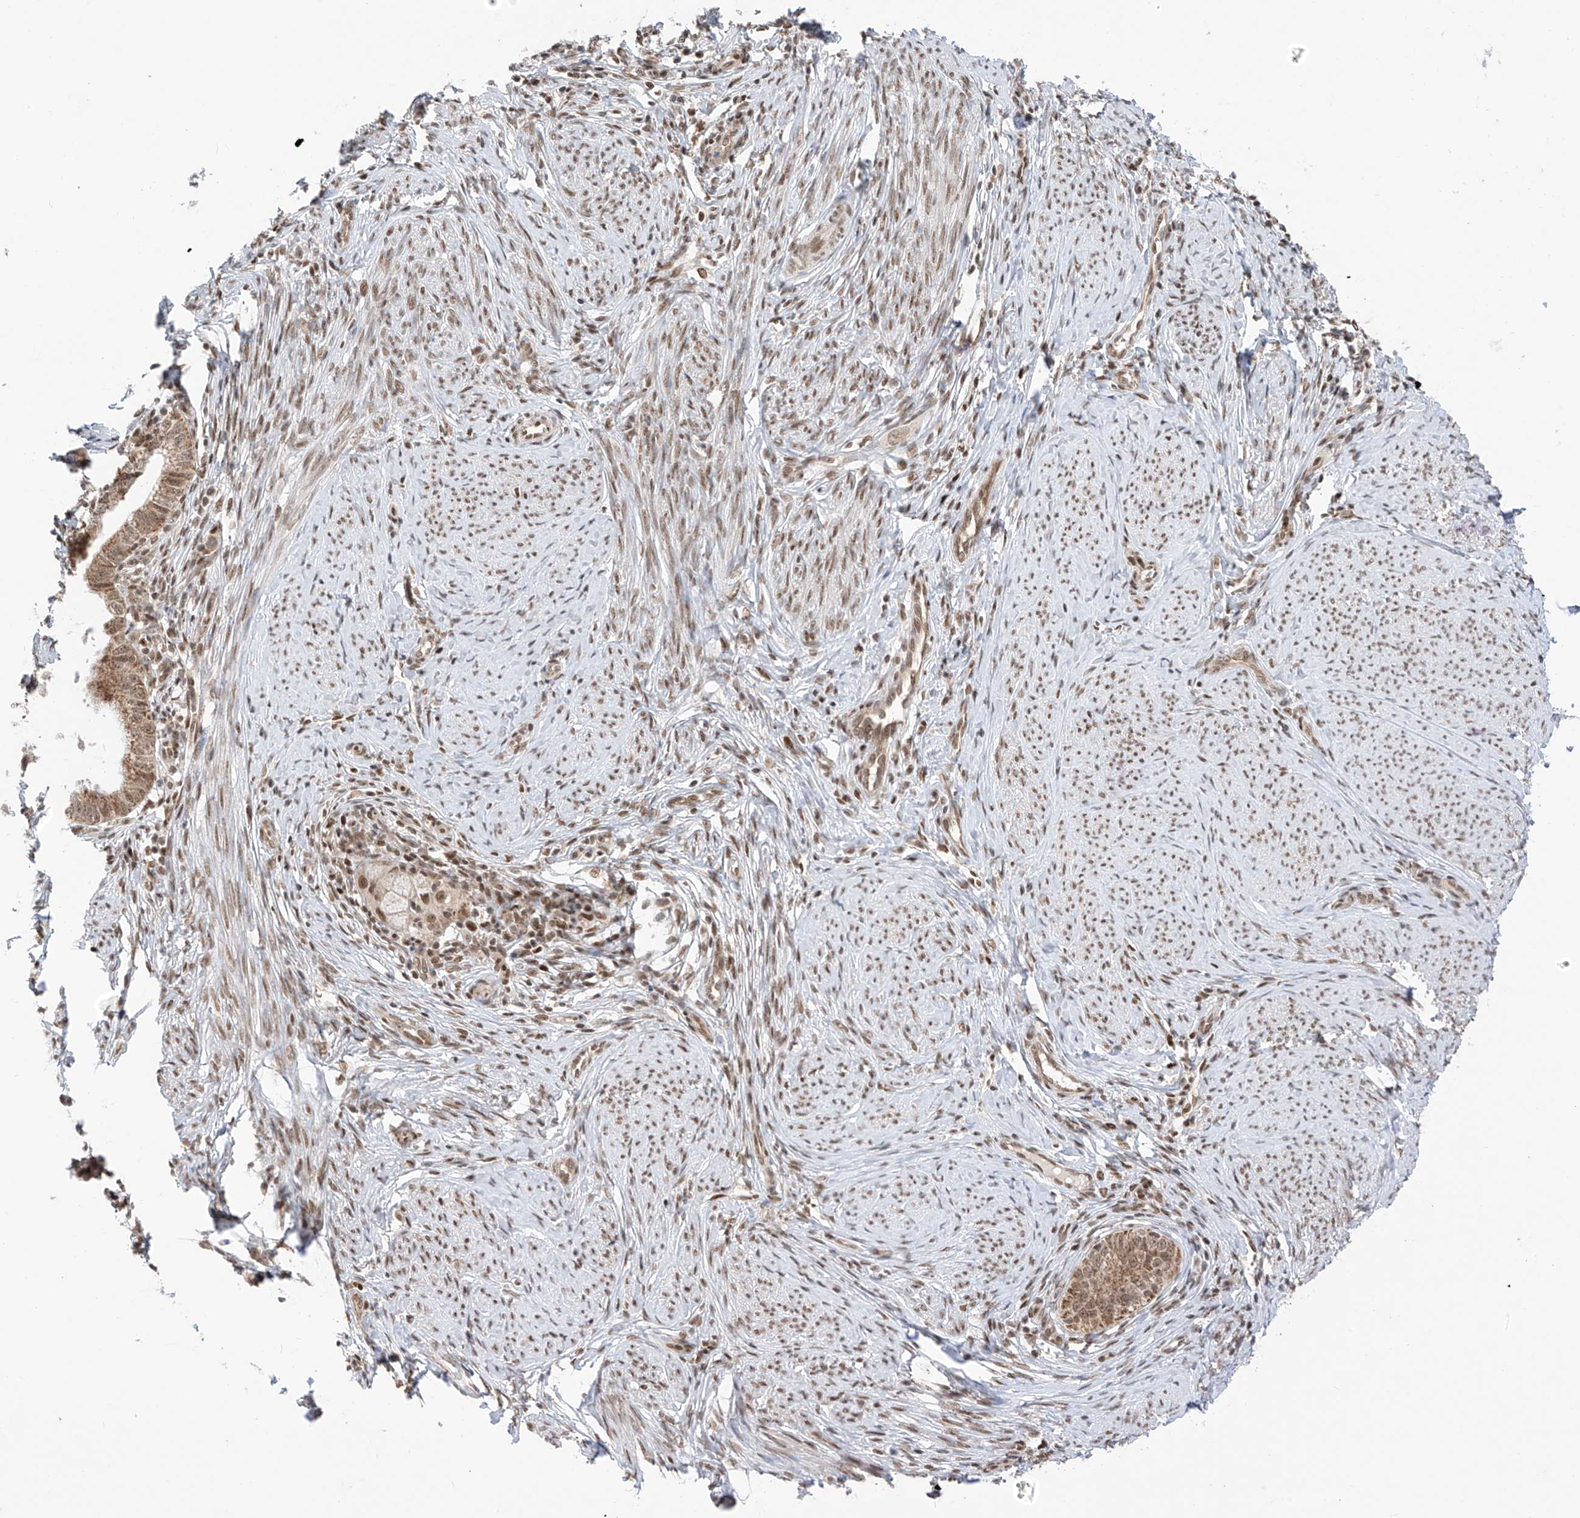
{"staining": {"intensity": "moderate", "quantity": ">75%", "location": "cytoplasmic/membranous,nuclear"}, "tissue": "cervical cancer", "cell_type": "Tumor cells", "image_type": "cancer", "snomed": [{"axis": "morphology", "description": "Adenocarcinoma, NOS"}, {"axis": "topography", "description": "Cervix"}], "caption": "Tumor cells display moderate cytoplasmic/membranous and nuclear staining in about >75% of cells in adenocarcinoma (cervical).", "gene": "AURKAIP1", "patient": {"sex": "female", "age": 36}}